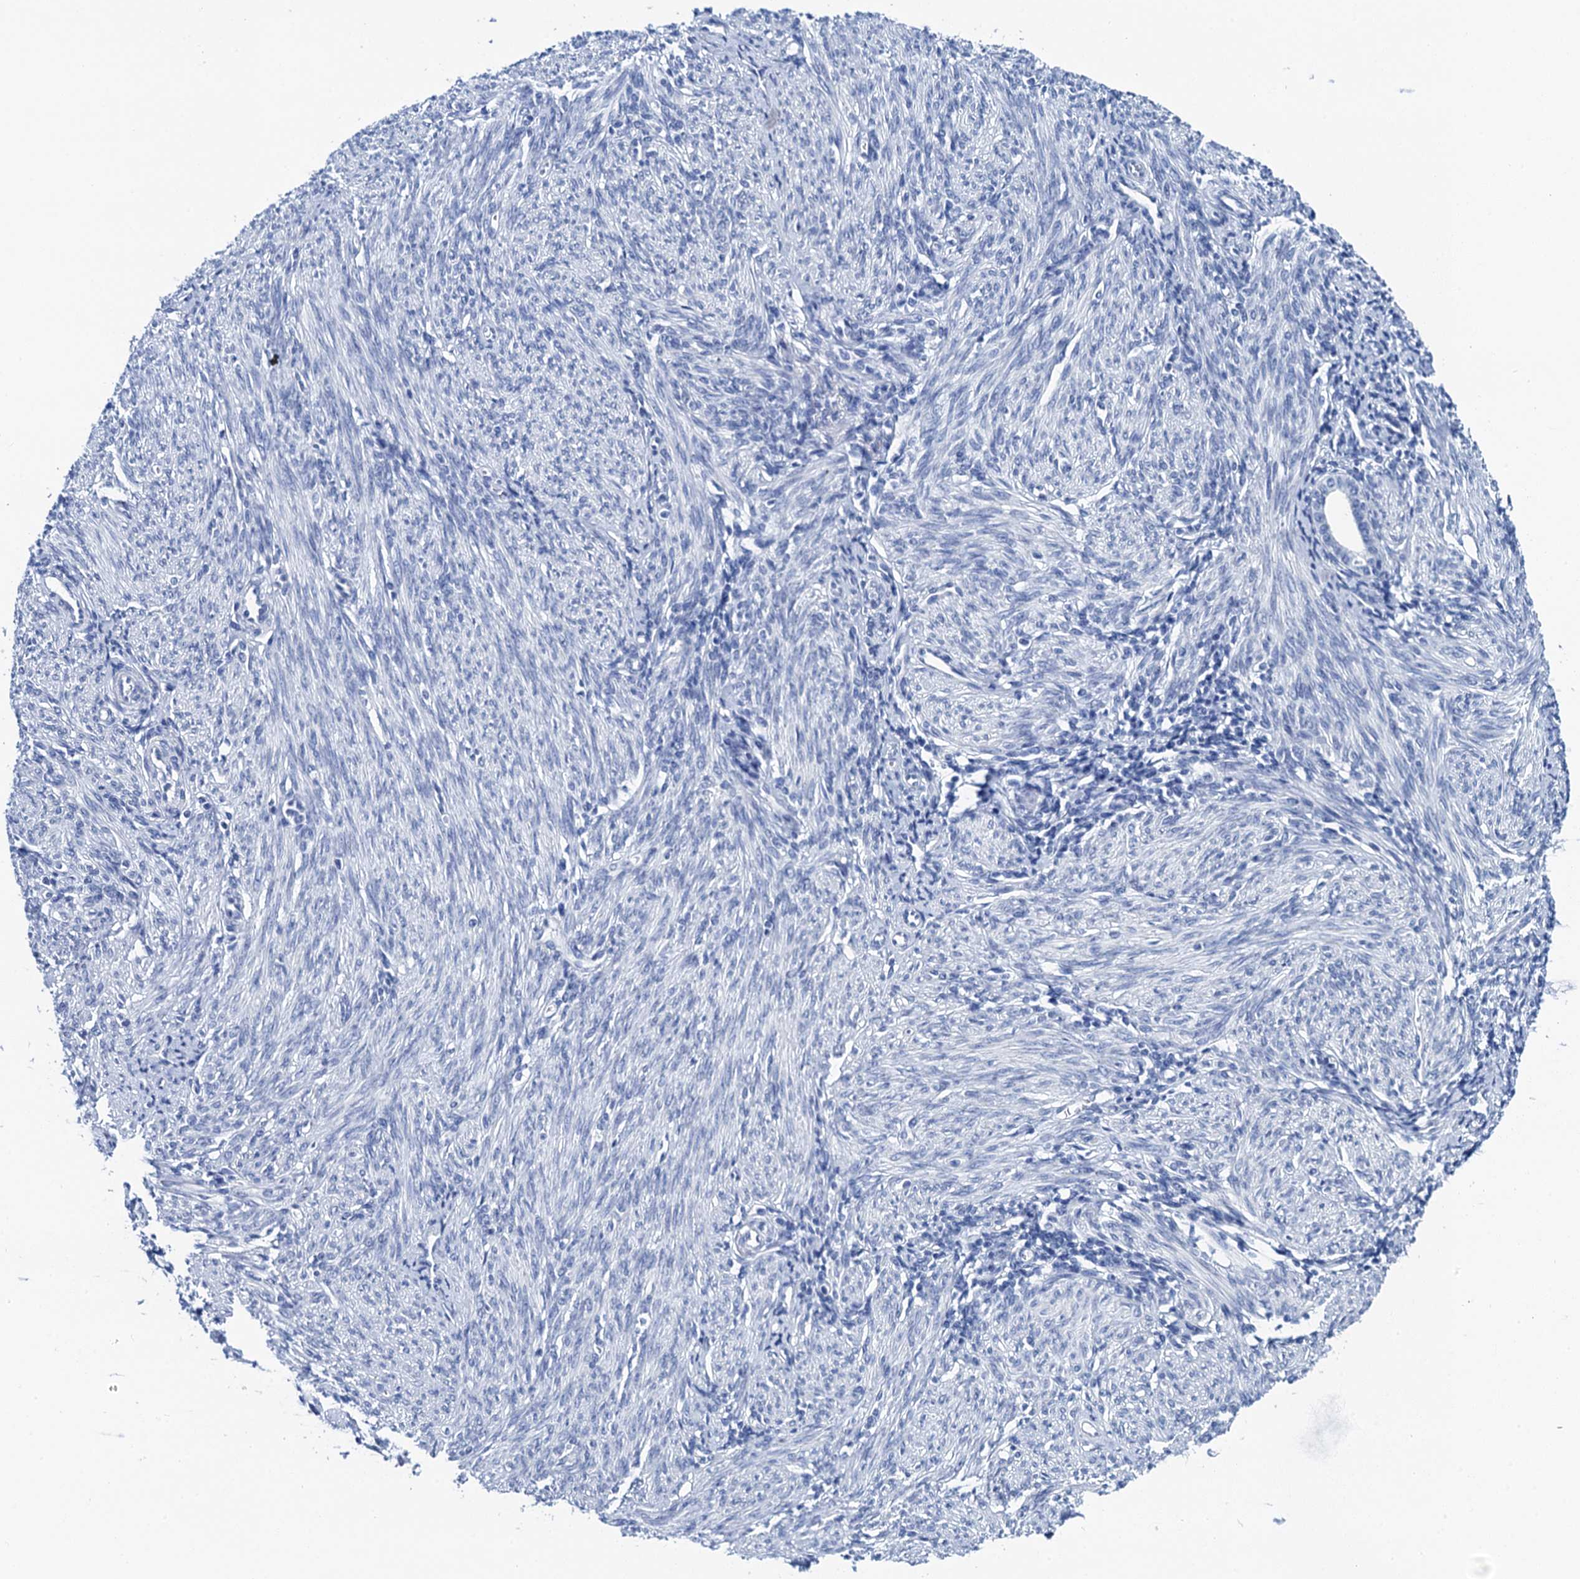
{"staining": {"intensity": "negative", "quantity": "none", "location": "none"}, "tissue": "endometrium", "cell_type": "Cells in endometrial stroma", "image_type": "normal", "snomed": [{"axis": "morphology", "description": "Normal tissue, NOS"}, {"axis": "topography", "description": "Endometrium"}], "caption": "This histopathology image is of unremarkable endometrium stained with immunohistochemistry to label a protein in brown with the nuclei are counter-stained blue. There is no positivity in cells in endometrial stroma.", "gene": "LYPD3", "patient": {"sex": "female", "age": 77}}